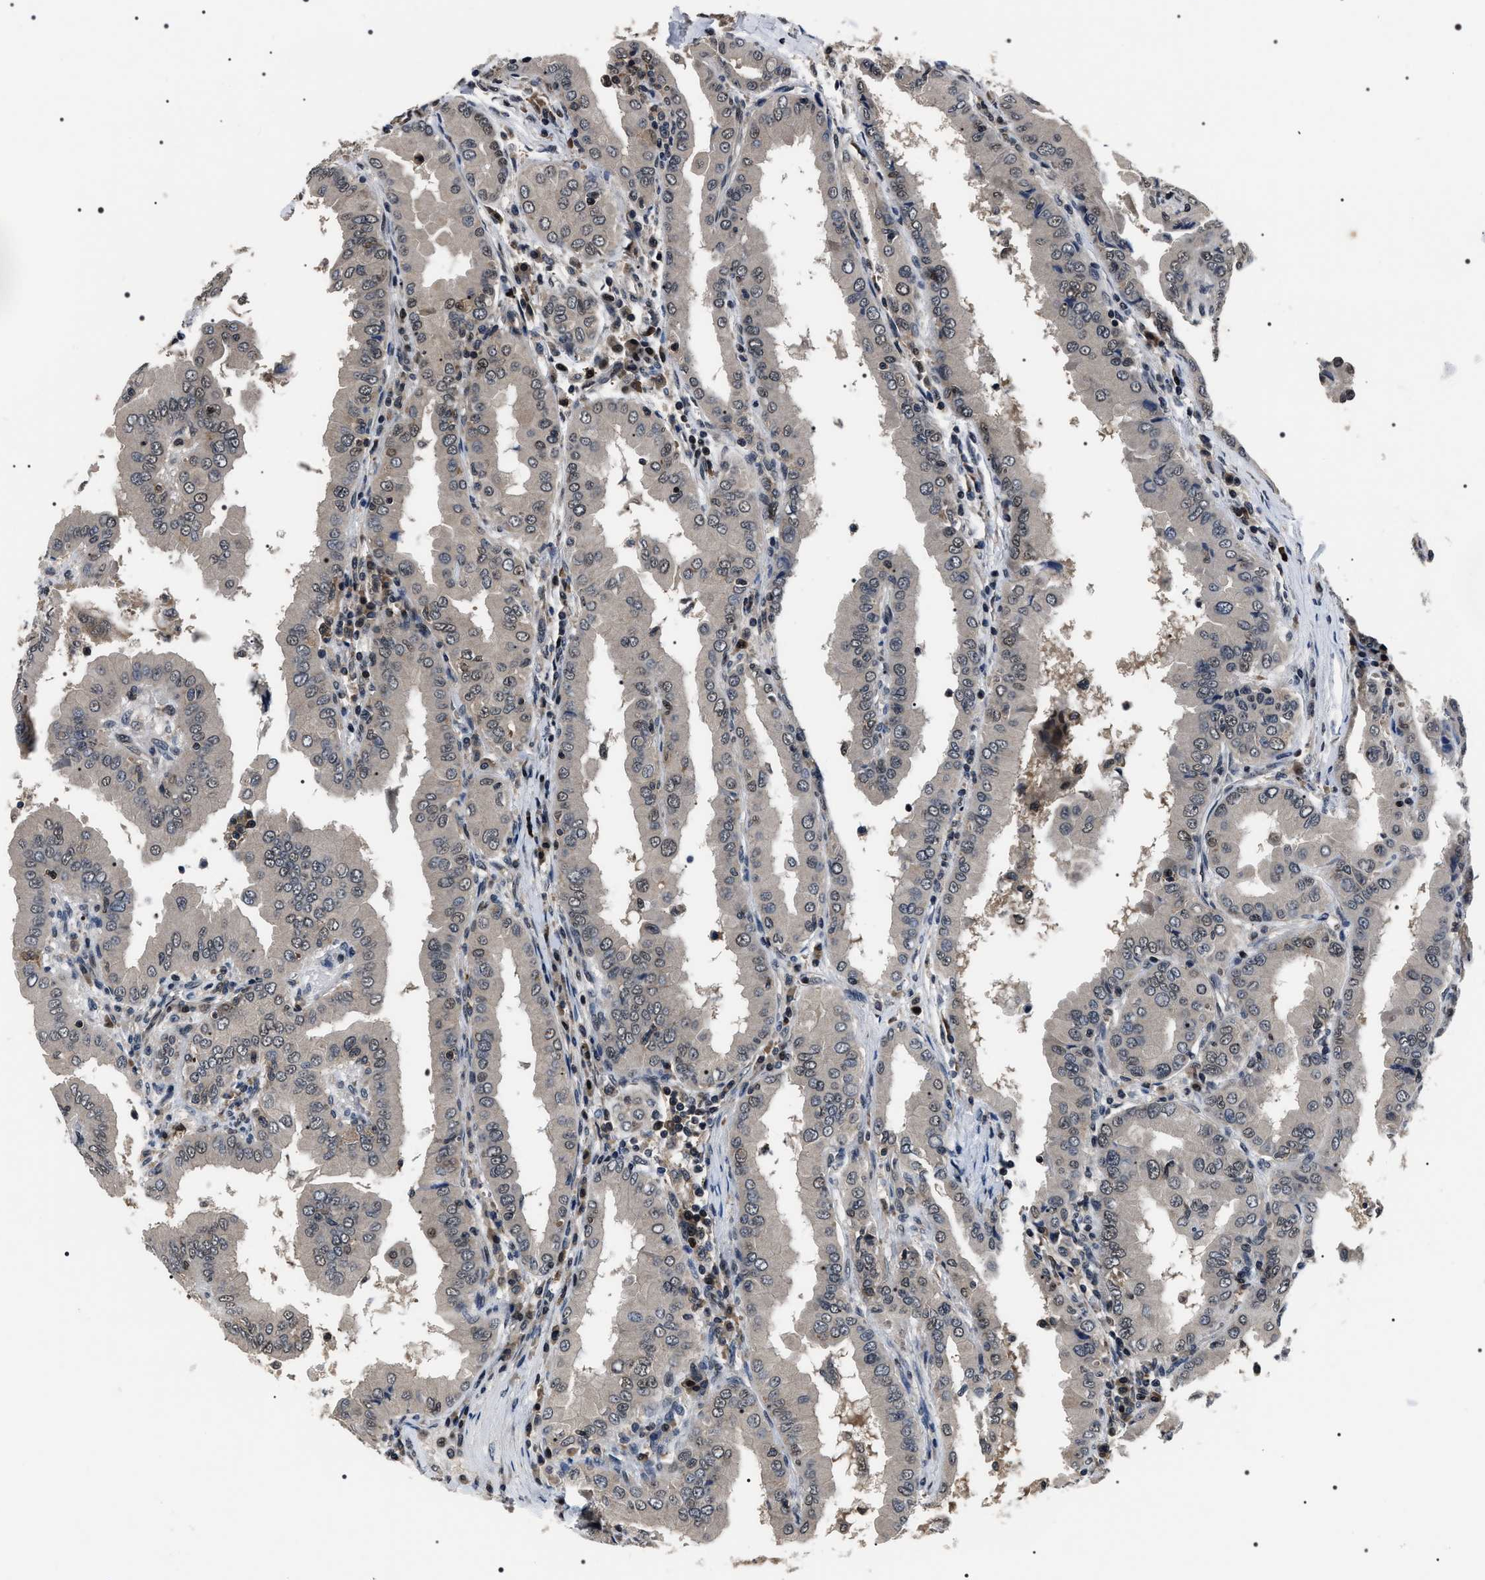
{"staining": {"intensity": "weak", "quantity": "<25%", "location": "nuclear"}, "tissue": "thyroid cancer", "cell_type": "Tumor cells", "image_type": "cancer", "snomed": [{"axis": "morphology", "description": "Papillary adenocarcinoma, NOS"}, {"axis": "topography", "description": "Thyroid gland"}], "caption": "The histopathology image exhibits no staining of tumor cells in thyroid papillary adenocarcinoma.", "gene": "SIPA1", "patient": {"sex": "male", "age": 33}}